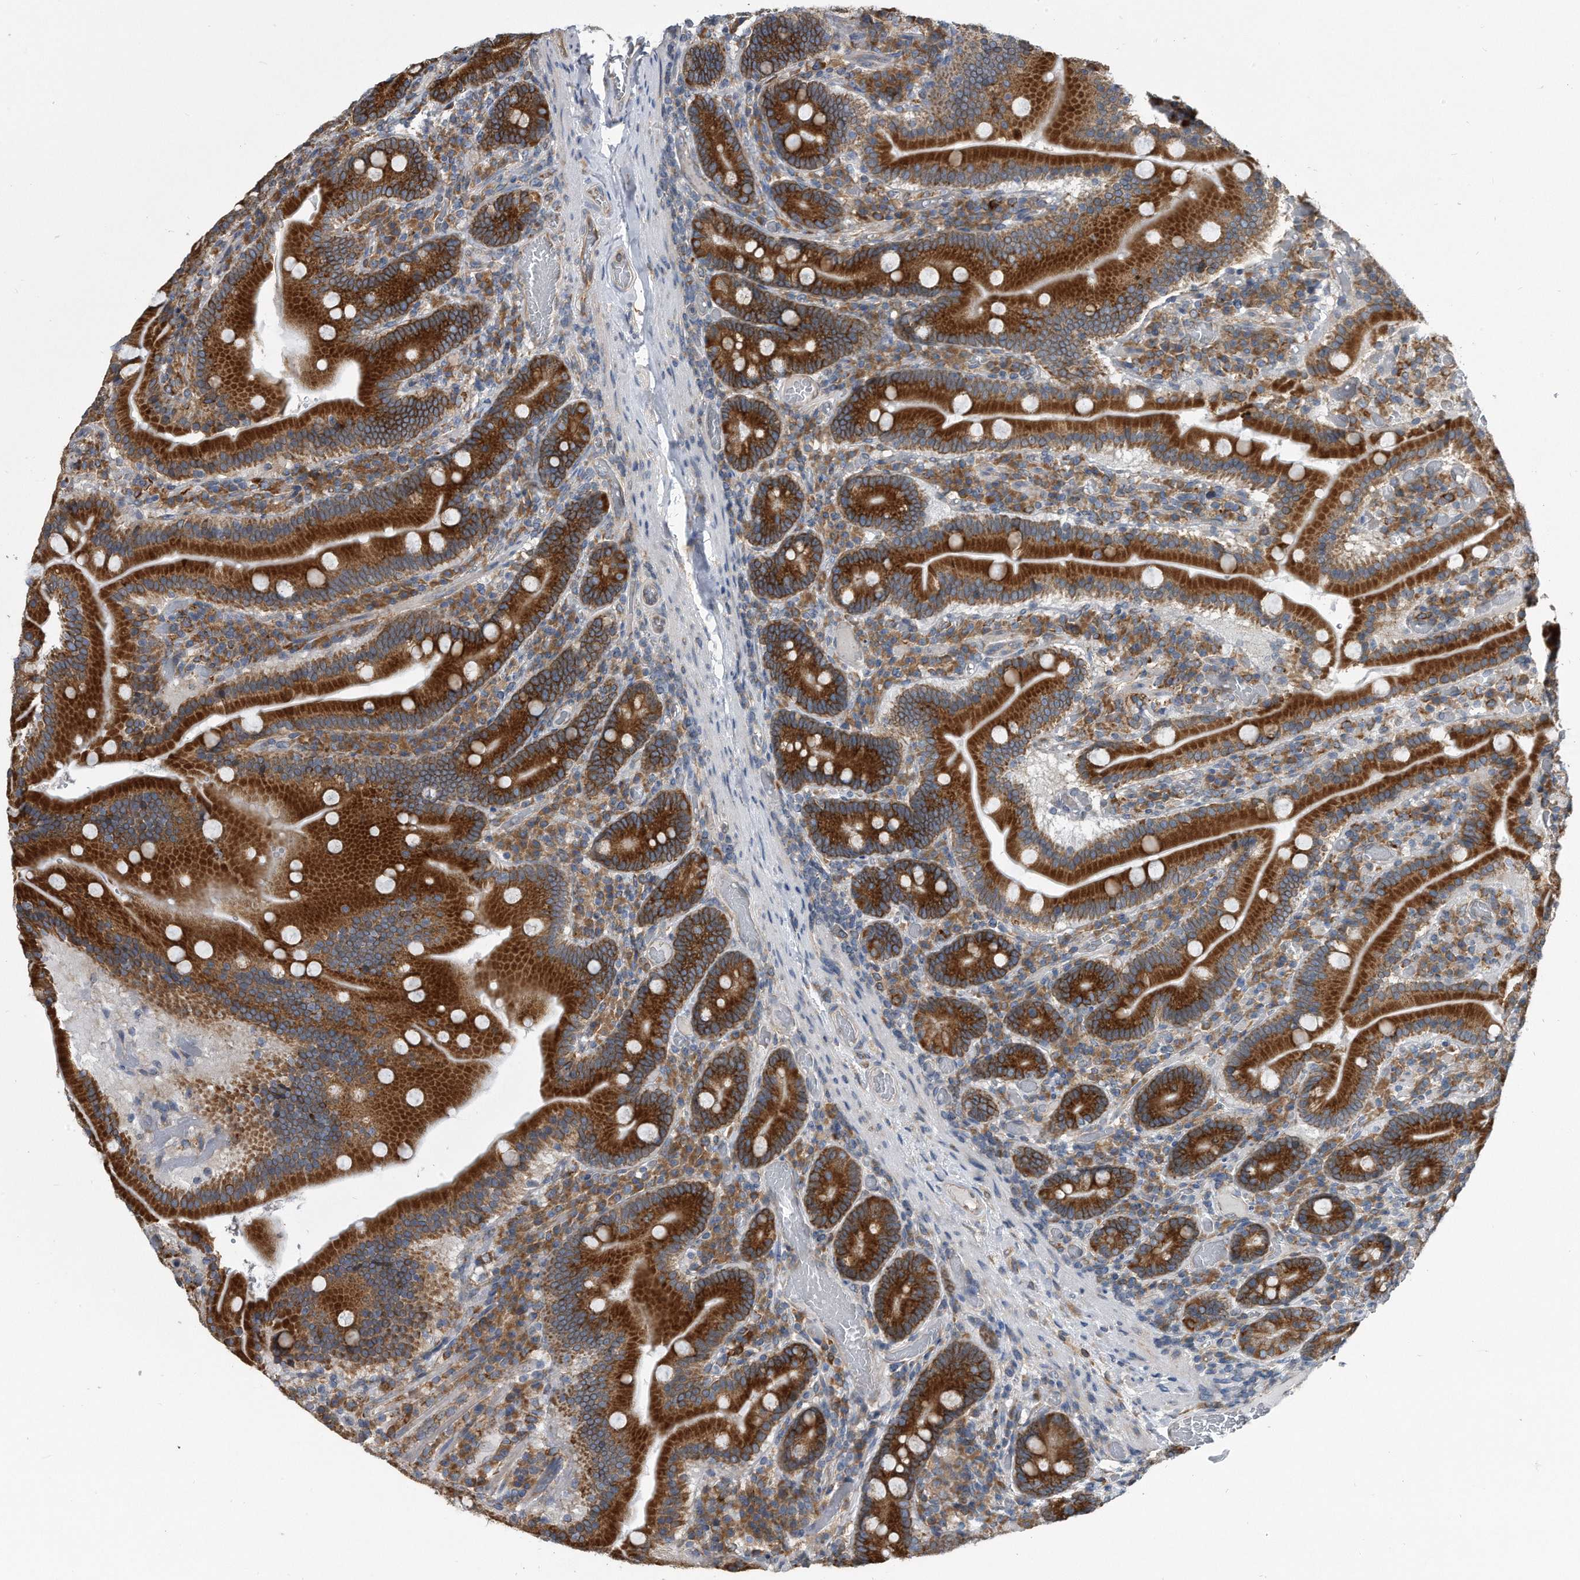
{"staining": {"intensity": "strong", "quantity": ">75%", "location": "cytoplasmic/membranous"}, "tissue": "duodenum", "cell_type": "Glandular cells", "image_type": "normal", "snomed": [{"axis": "morphology", "description": "Normal tissue, NOS"}, {"axis": "topography", "description": "Duodenum"}], "caption": "Normal duodenum exhibits strong cytoplasmic/membranous expression in about >75% of glandular cells.", "gene": "CCDC47", "patient": {"sex": "female", "age": 62}}